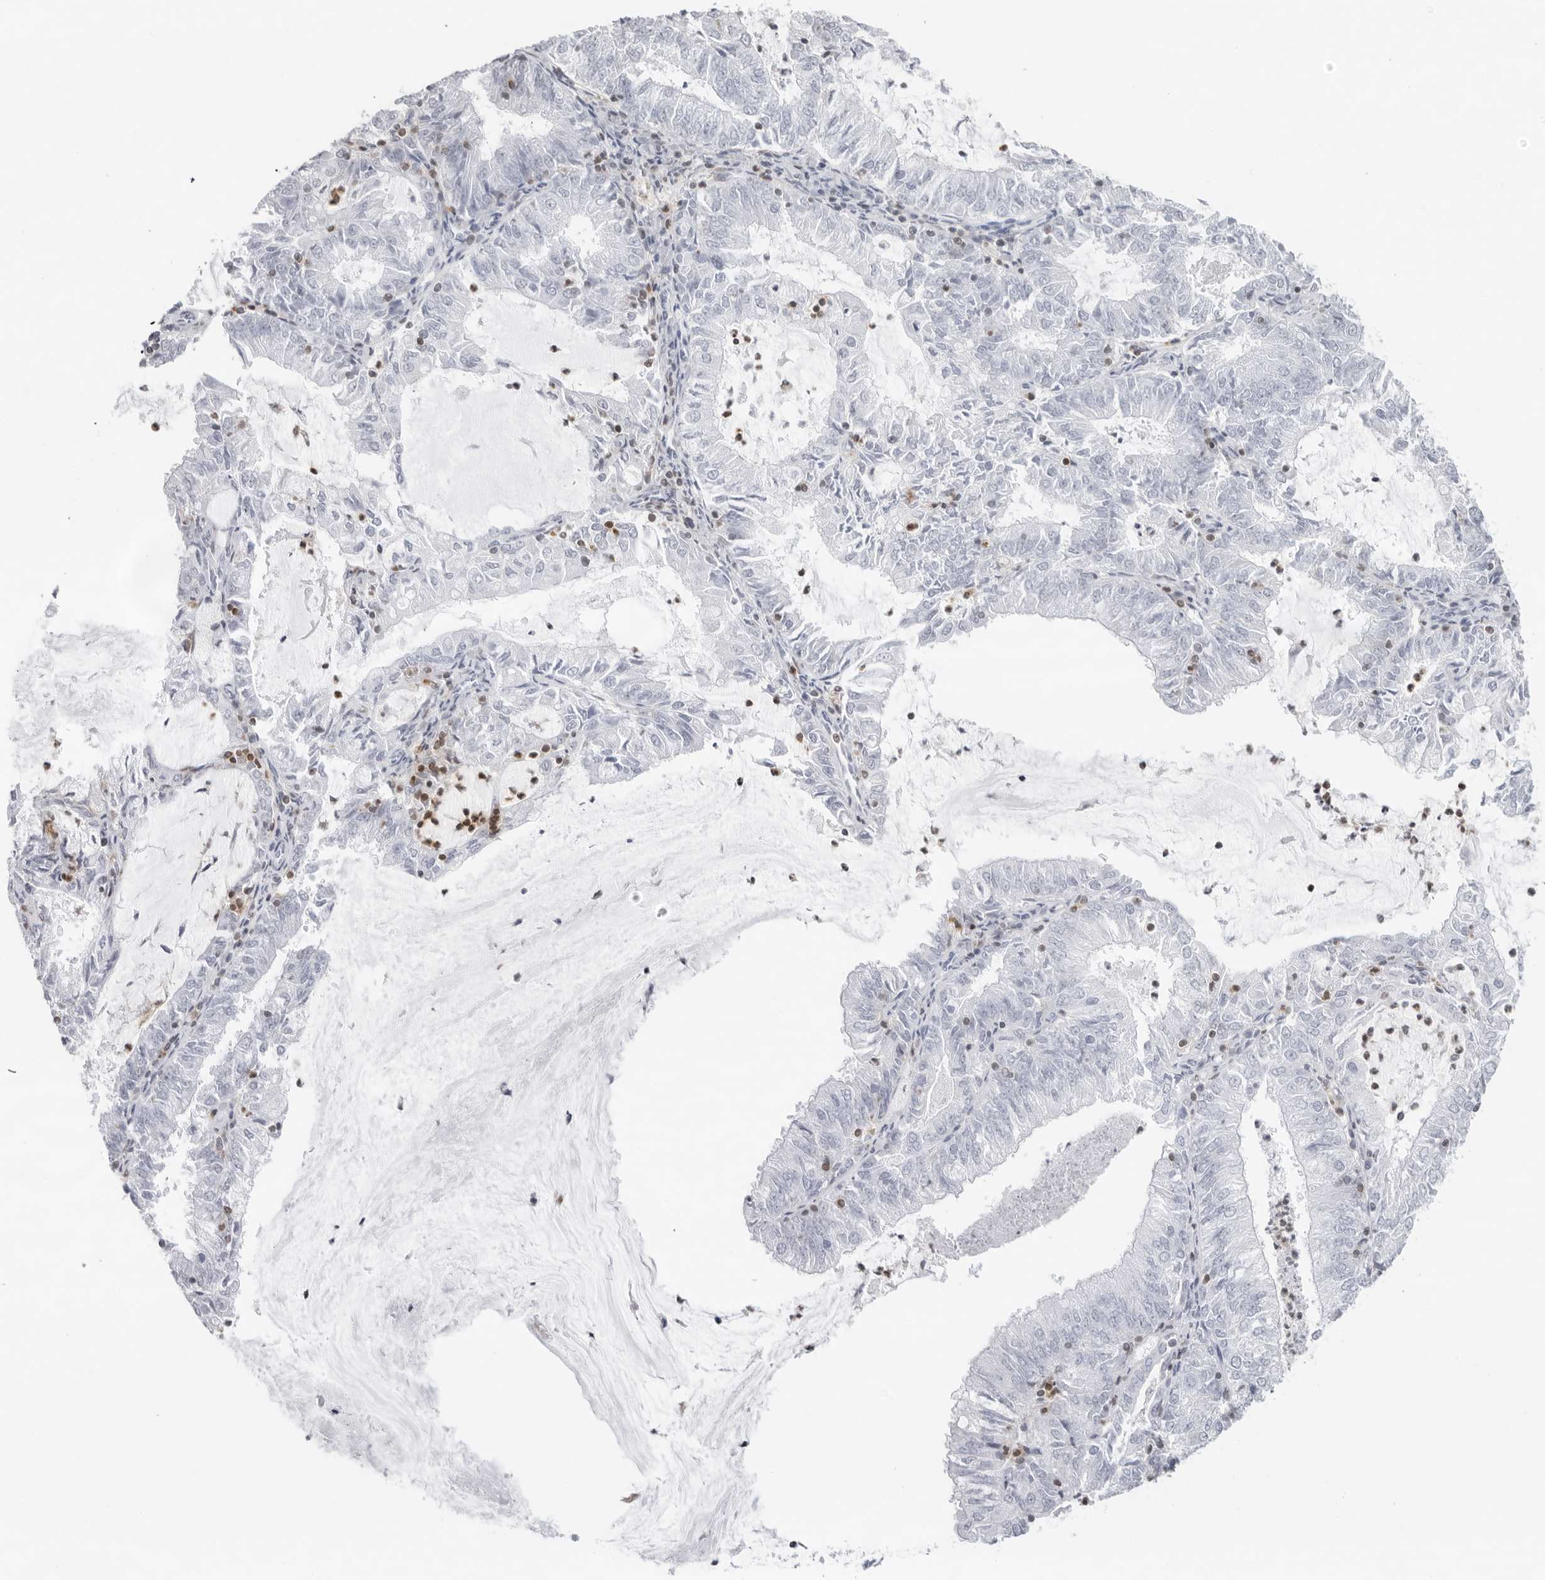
{"staining": {"intensity": "negative", "quantity": "none", "location": "none"}, "tissue": "endometrial cancer", "cell_type": "Tumor cells", "image_type": "cancer", "snomed": [{"axis": "morphology", "description": "Adenocarcinoma, NOS"}, {"axis": "topography", "description": "Endometrium"}], "caption": "High power microscopy histopathology image of an immunohistochemistry (IHC) micrograph of endometrial cancer, revealing no significant positivity in tumor cells.", "gene": "FMNL1", "patient": {"sex": "female", "age": 57}}